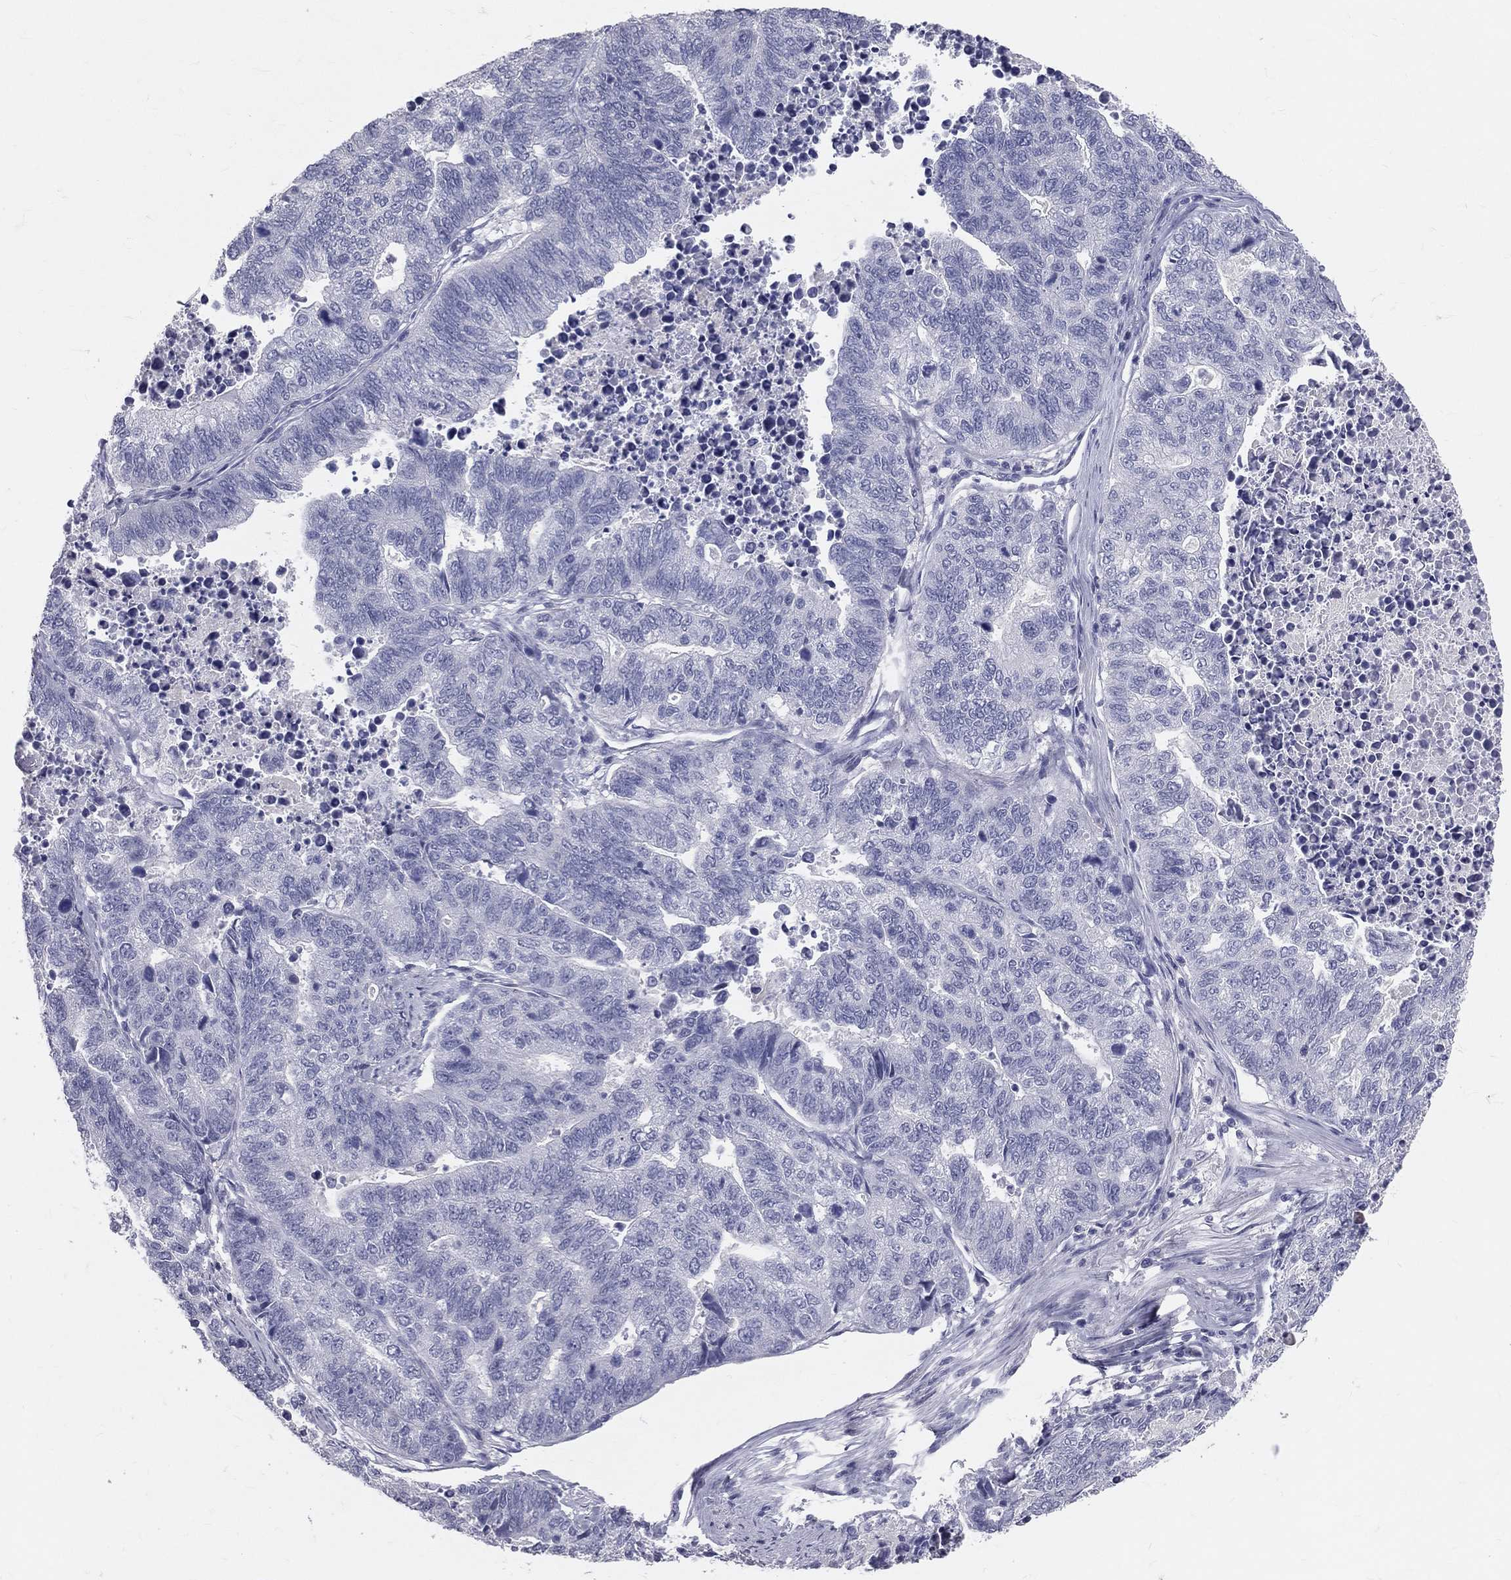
{"staining": {"intensity": "negative", "quantity": "none", "location": "none"}, "tissue": "stomach cancer", "cell_type": "Tumor cells", "image_type": "cancer", "snomed": [{"axis": "morphology", "description": "Adenocarcinoma, NOS"}, {"axis": "topography", "description": "Stomach, upper"}], "caption": "A histopathology image of adenocarcinoma (stomach) stained for a protein reveals no brown staining in tumor cells. Nuclei are stained in blue.", "gene": "TFPI2", "patient": {"sex": "female", "age": 67}}